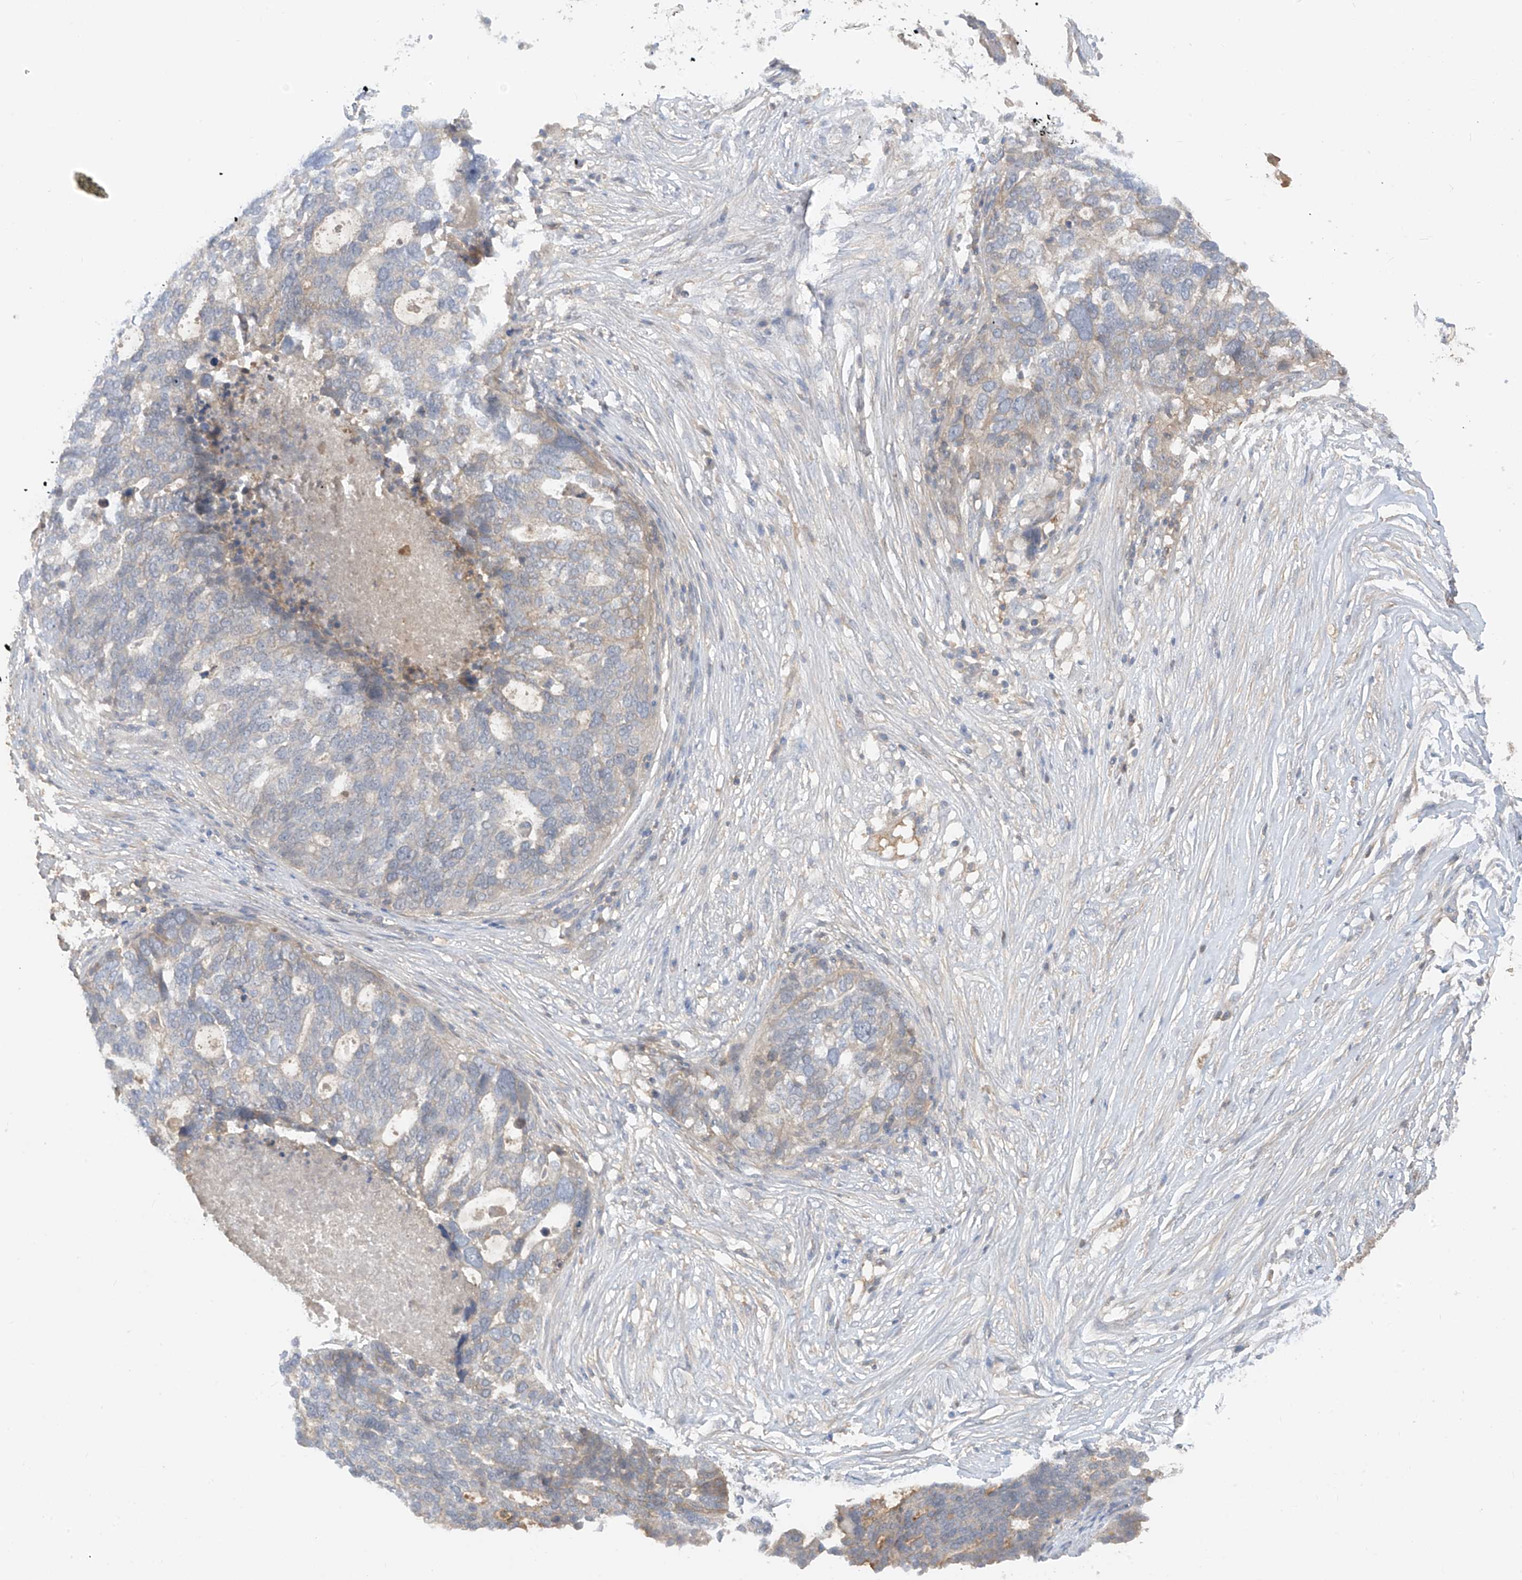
{"staining": {"intensity": "negative", "quantity": "none", "location": "none"}, "tissue": "ovarian cancer", "cell_type": "Tumor cells", "image_type": "cancer", "snomed": [{"axis": "morphology", "description": "Cystadenocarcinoma, serous, NOS"}, {"axis": "topography", "description": "Ovary"}], "caption": "IHC histopathology image of human ovarian cancer stained for a protein (brown), which shows no positivity in tumor cells.", "gene": "CACNA2D4", "patient": {"sex": "female", "age": 59}}